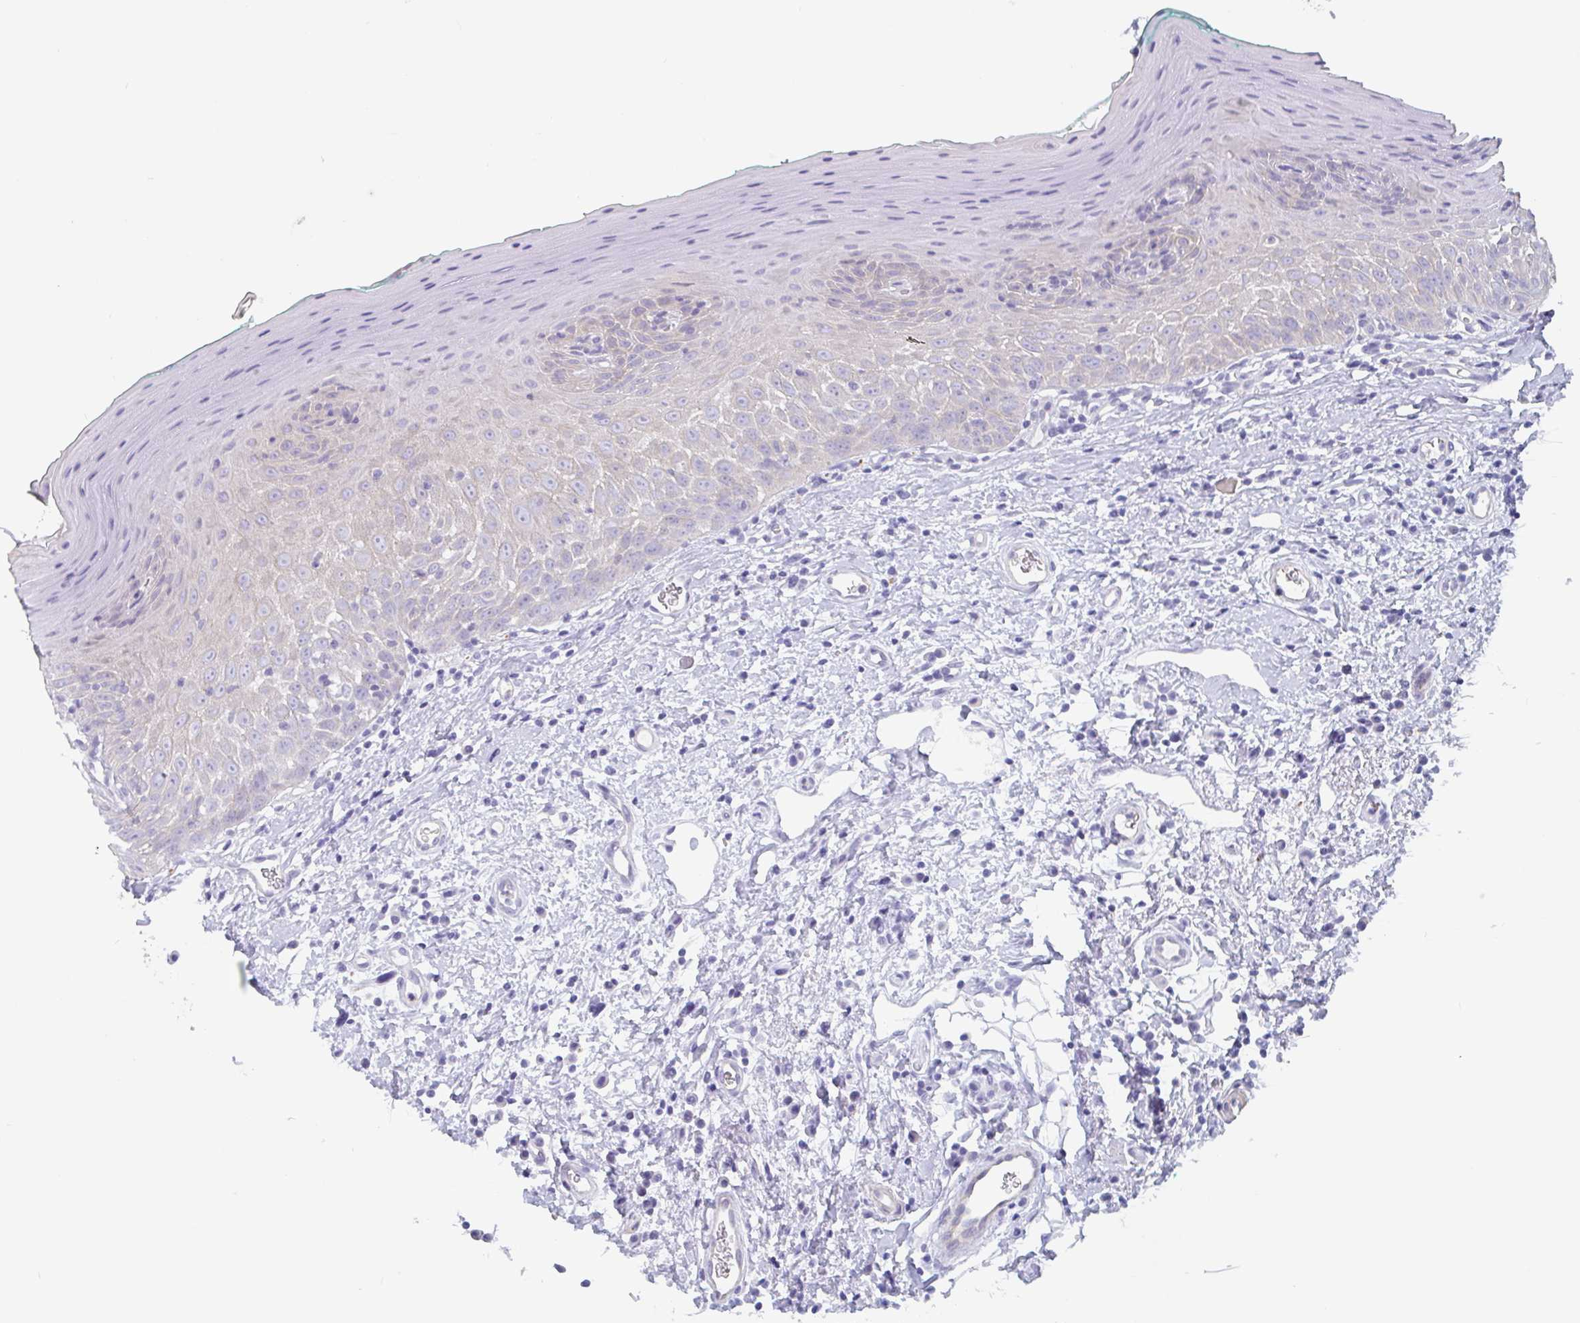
{"staining": {"intensity": "negative", "quantity": "none", "location": "none"}, "tissue": "oral mucosa", "cell_type": "Squamous epithelial cells", "image_type": "normal", "snomed": [{"axis": "morphology", "description": "Normal tissue, NOS"}, {"axis": "topography", "description": "Oral tissue"}, {"axis": "topography", "description": "Tounge, NOS"}], "caption": "The micrograph demonstrates no significant positivity in squamous epithelial cells of oral mucosa.", "gene": "LENG9", "patient": {"sex": "male", "age": 83}}